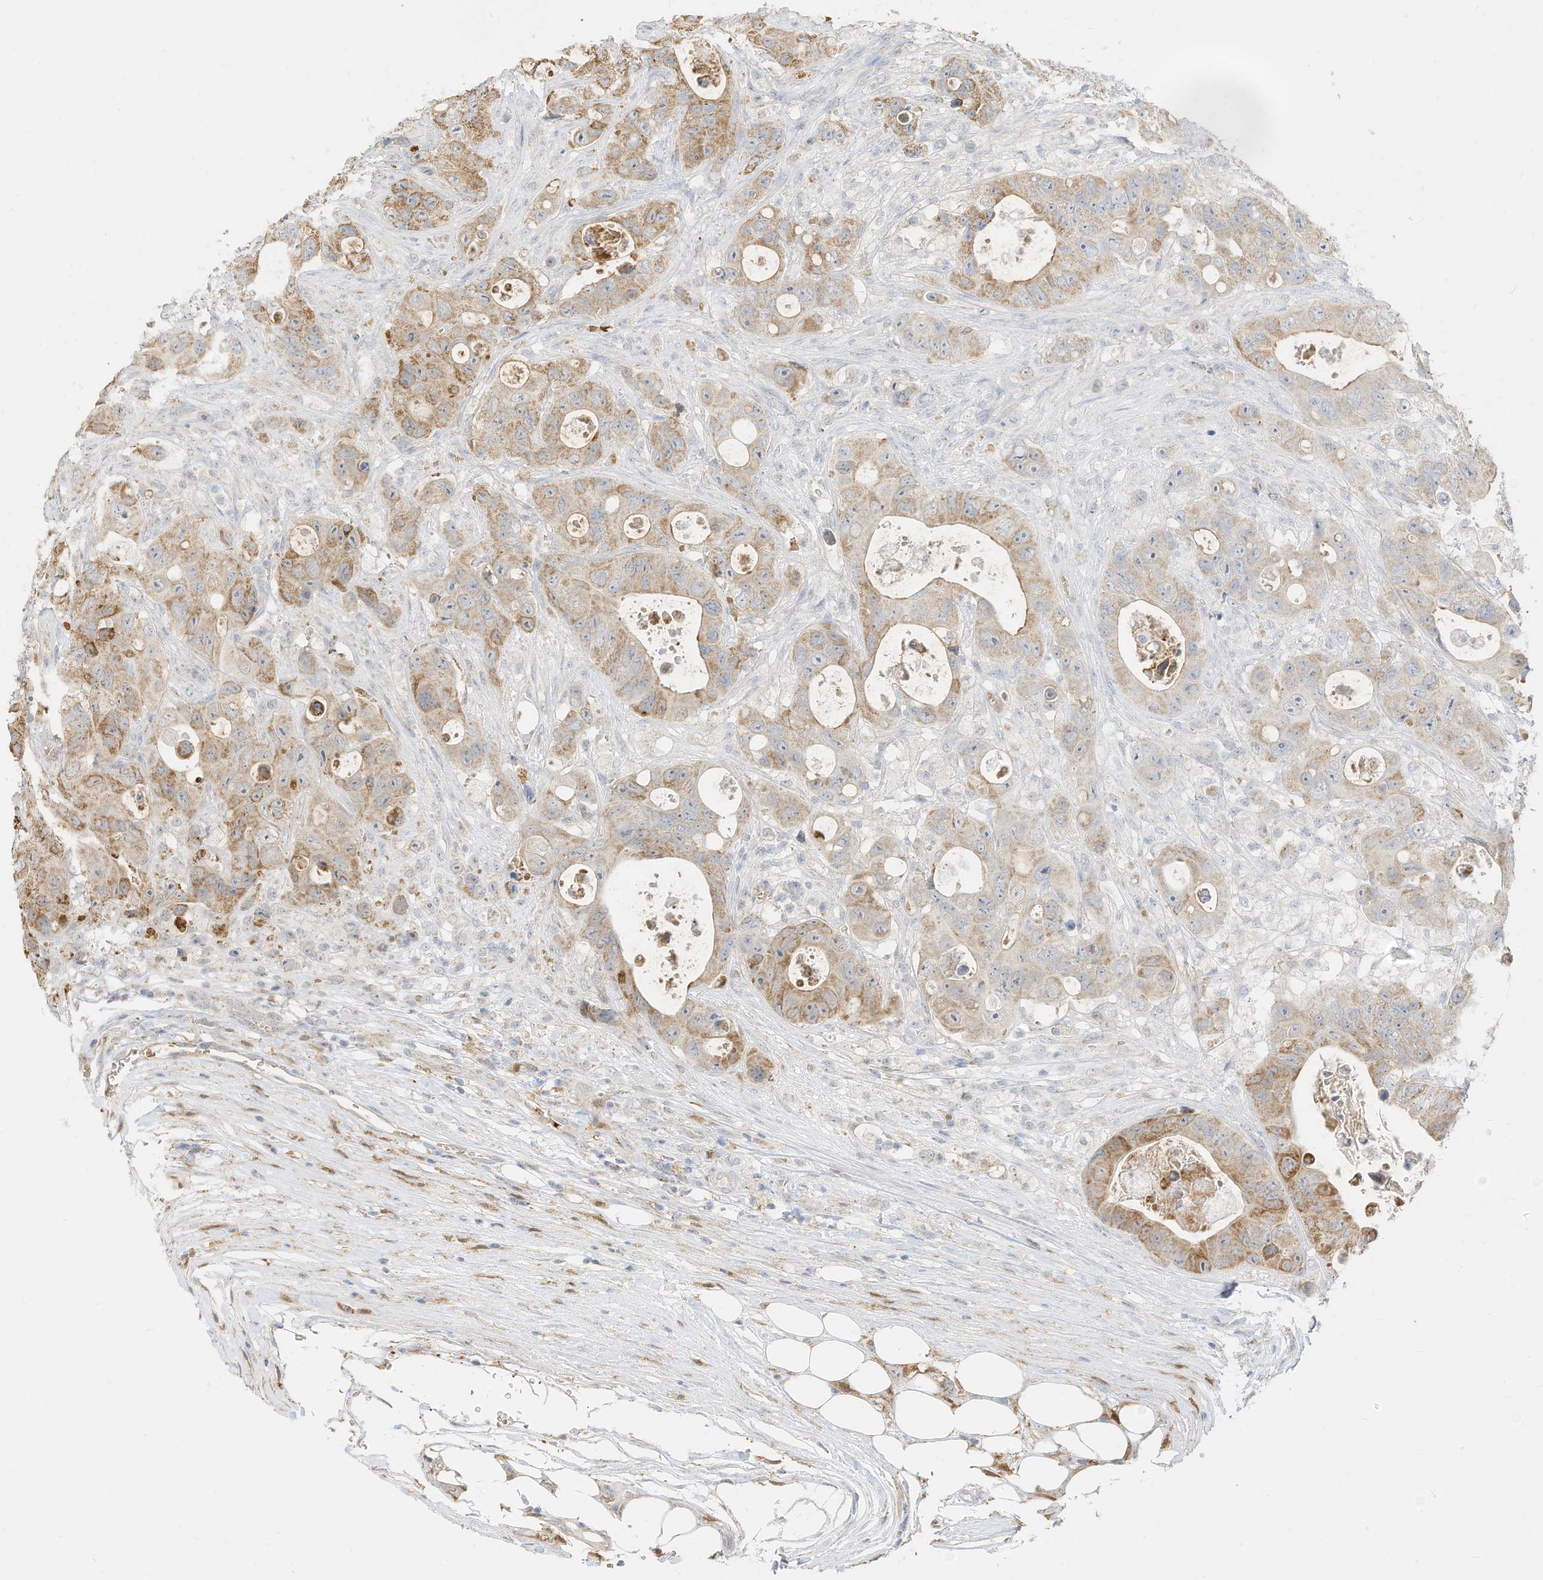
{"staining": {"intensity": "moderate", "quantity": ">75%", "location": "cytoplasmic/membranous"}, "tissue": "colorectal cancer", "cell_type": "Tumor cells", "image_type": "cancer", "snomed": [{"axis": "morphology", "description": "Adenocarcinoma, NOS"}, {"axis": "topography", "description": "Colon"}], "caption": "An image of human adenocarcinoma (colorectal) stained for a protein demonstrates moderate cytoplasmic/membranous brown staining in tumor cells. The staining was performed using DAB, with brown indicating positive protein expression. Nuclei are stained blue with hematoxylin.", "gene": "MTUS2", "patient": {"sex": "female", "age": 46}}